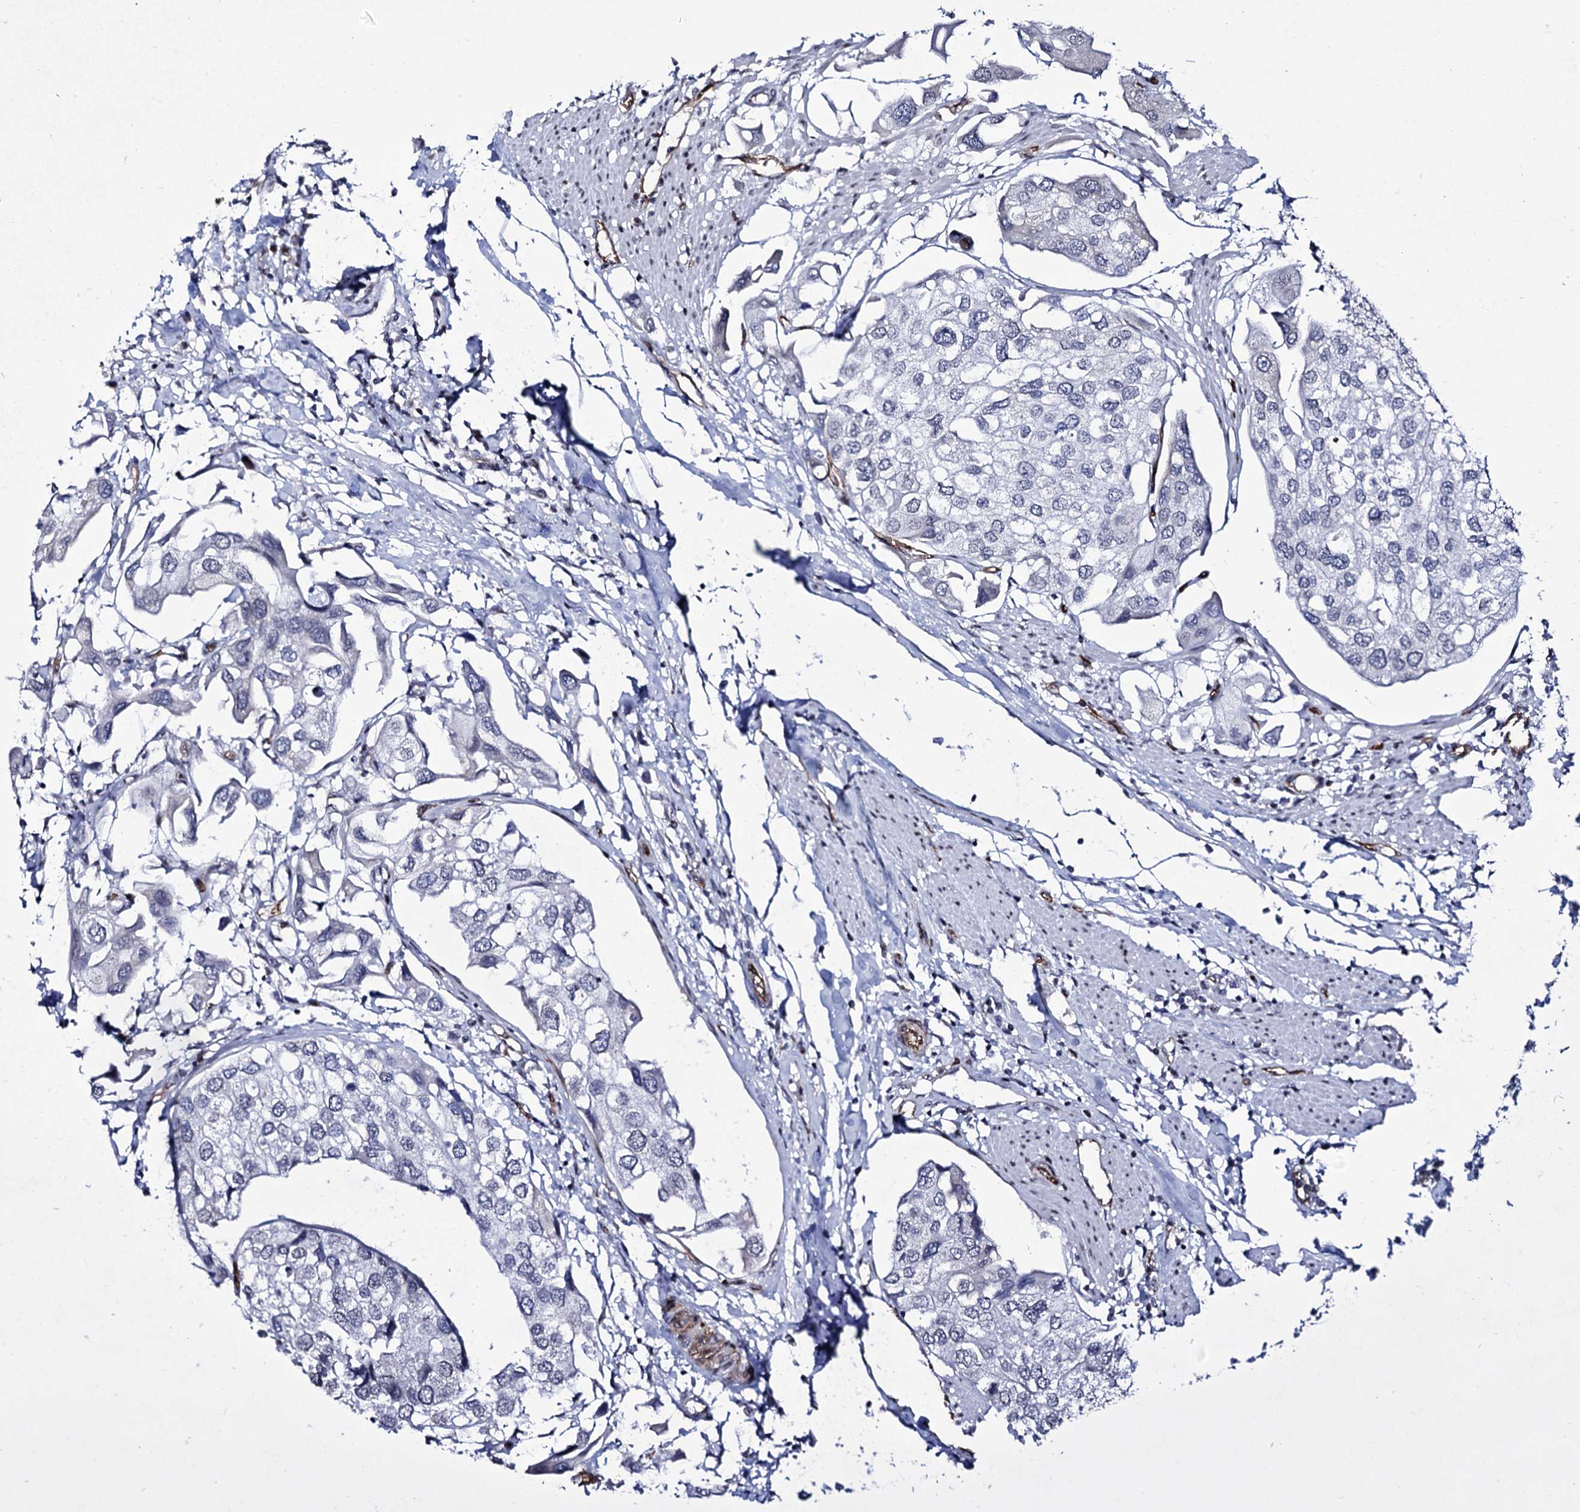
{"staining": {"intensity": "negative", "quantity": "none", "location": "none"}, "tissue": "urothelial cancer", "cell_type": "Tumor cells", "image_type": "cancer", "snomed": [{"axis": "morphology", "description": "Urothelial carcinoma, High grade"}, {"axis": "topography", "description": "Urinary bladder"}], "caption": "Tumor cells are negative for protein expression in human high-grade urothelial carcinoma.", "gene": "ZC3H12C", "patient": {"sex": "male", "age": 64}}